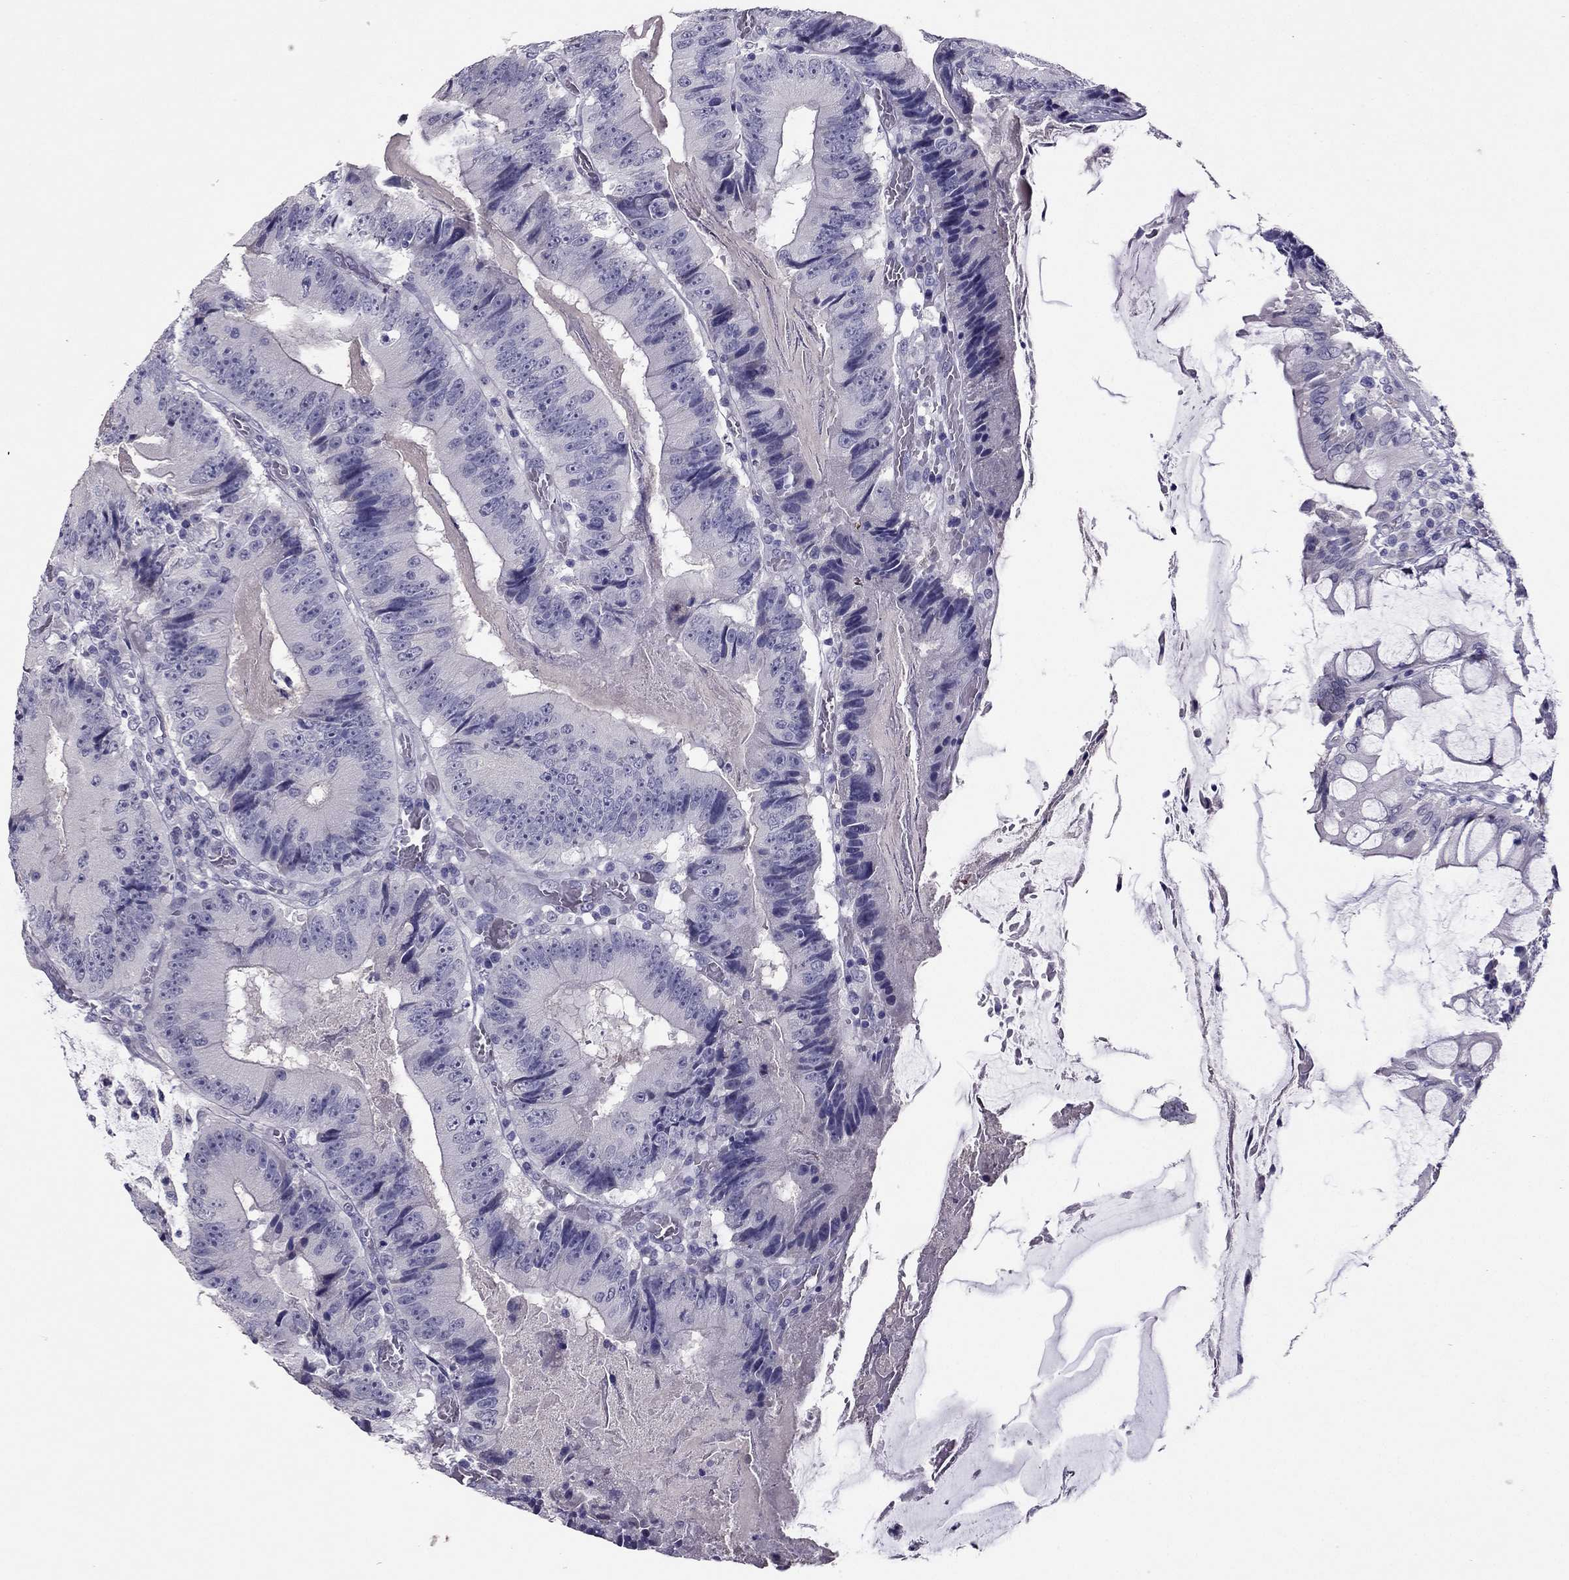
{"staining": {"intensity": "negative", "quantity": "none", "location": "none"}, "tissue": "colorectal cancer", "cell_type": "Tumor cells", "image_type": "cancer", "snomed": [{"axis": "morphology", "description": "Adenocarcinoma, NOS"}, {"axis": "topography", "description": "Colon"}], "caption": "Immunohistochemistry of human colorectal adenocarcinoma demonstrates no positivity in tumor cells.", "gene": "RHO", "patient": {"sex": "female", "age": 86}}